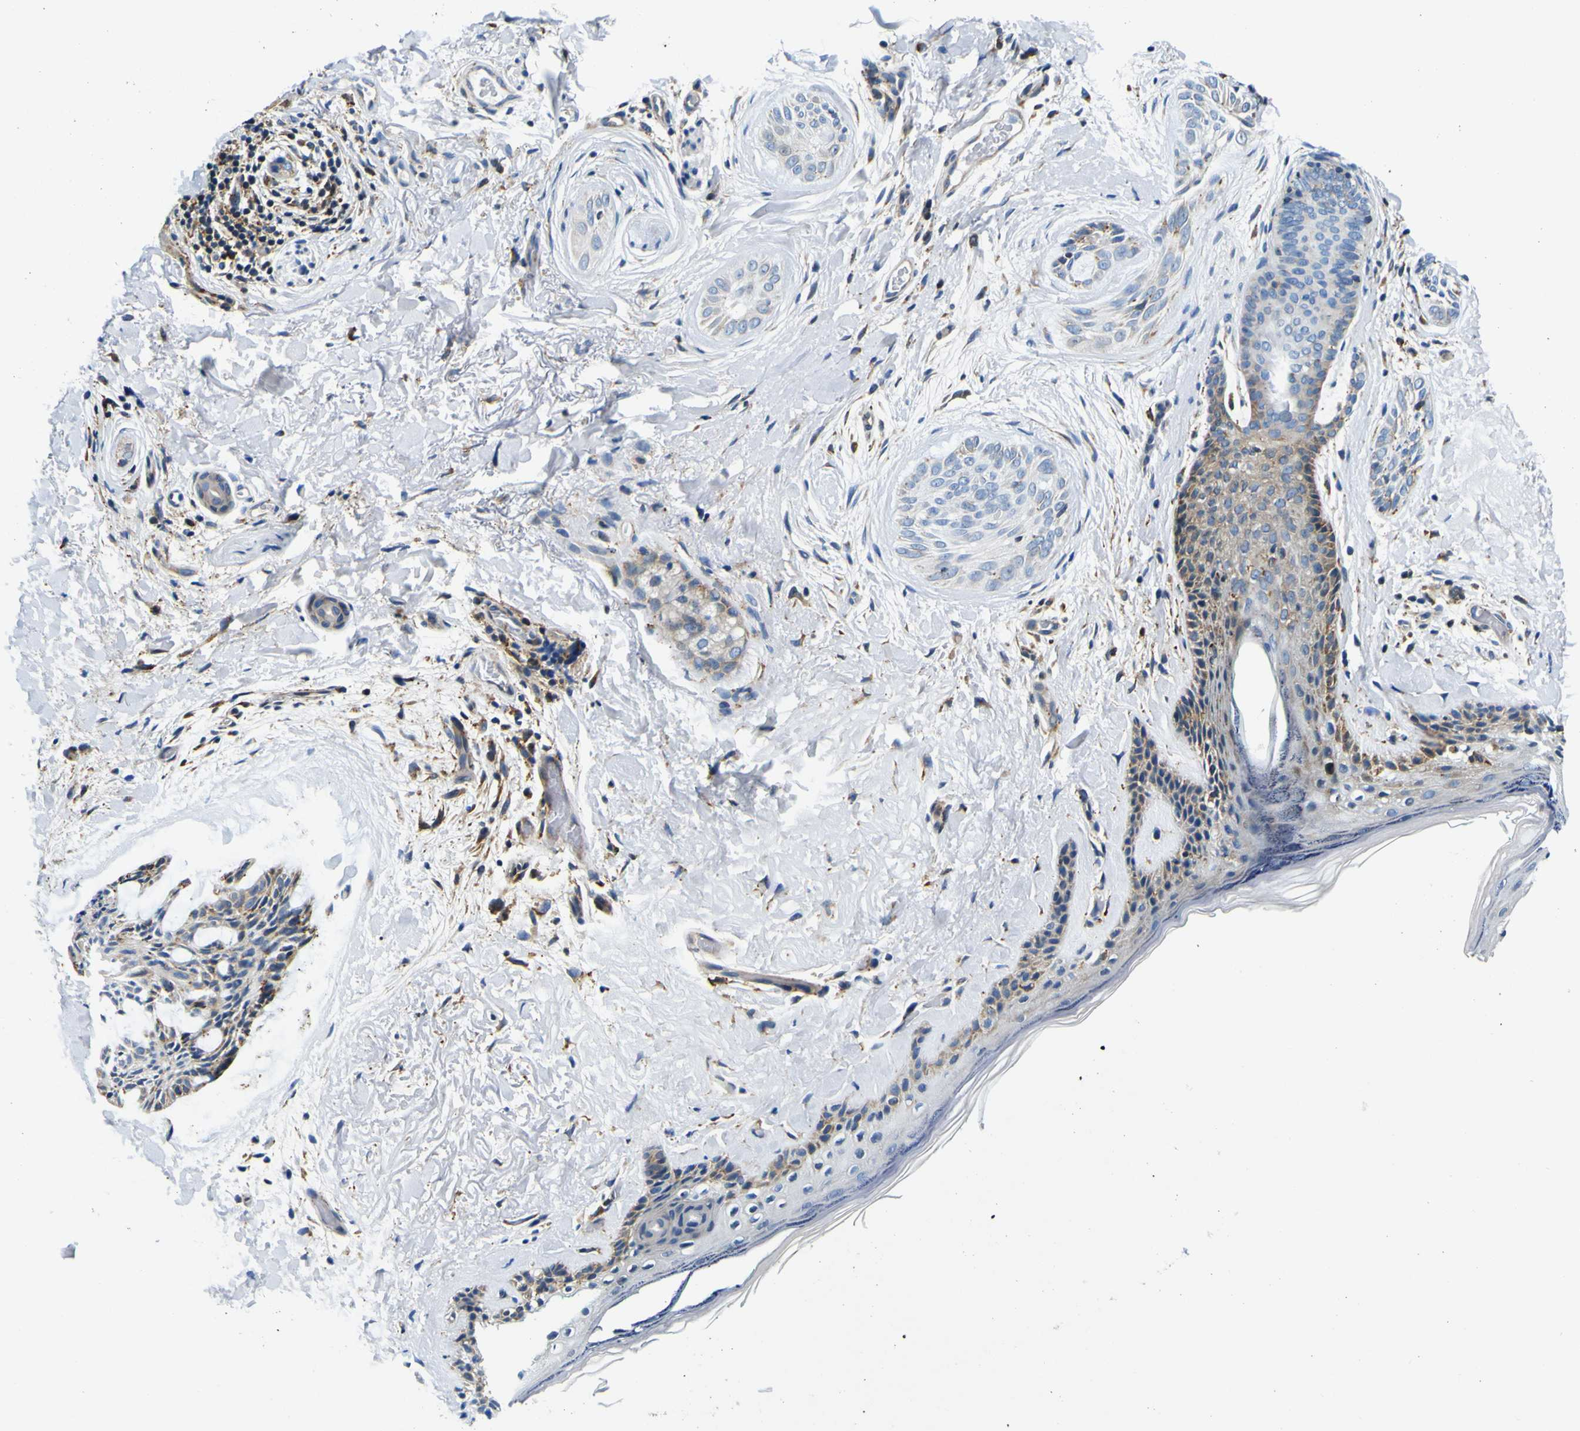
{"staining": {"intensity": "negative", "quantity": "none", "location": "none"}, "tissue": "skin cancer", "cell_type": "Tumor cells", "image_type": "cancer", "snomed": [{"axis": "morphology", "description": "Normal tissue, NOS"}, {"axis": "morphology", "description": "Basal cell carcinoma"}, {"axis": "topography", "description": "Skin"}], "caption": "Immunohistochemistry (IHC) photomicrograph of neoplastic tissue: basal cell carcinoma (skin) stained with DAB (3,3'-diaminobenzidine) shows no significant protein staining in tumor cells.", "gene": "NLRP3", "patient": {"sex": "female", "age": 71}}